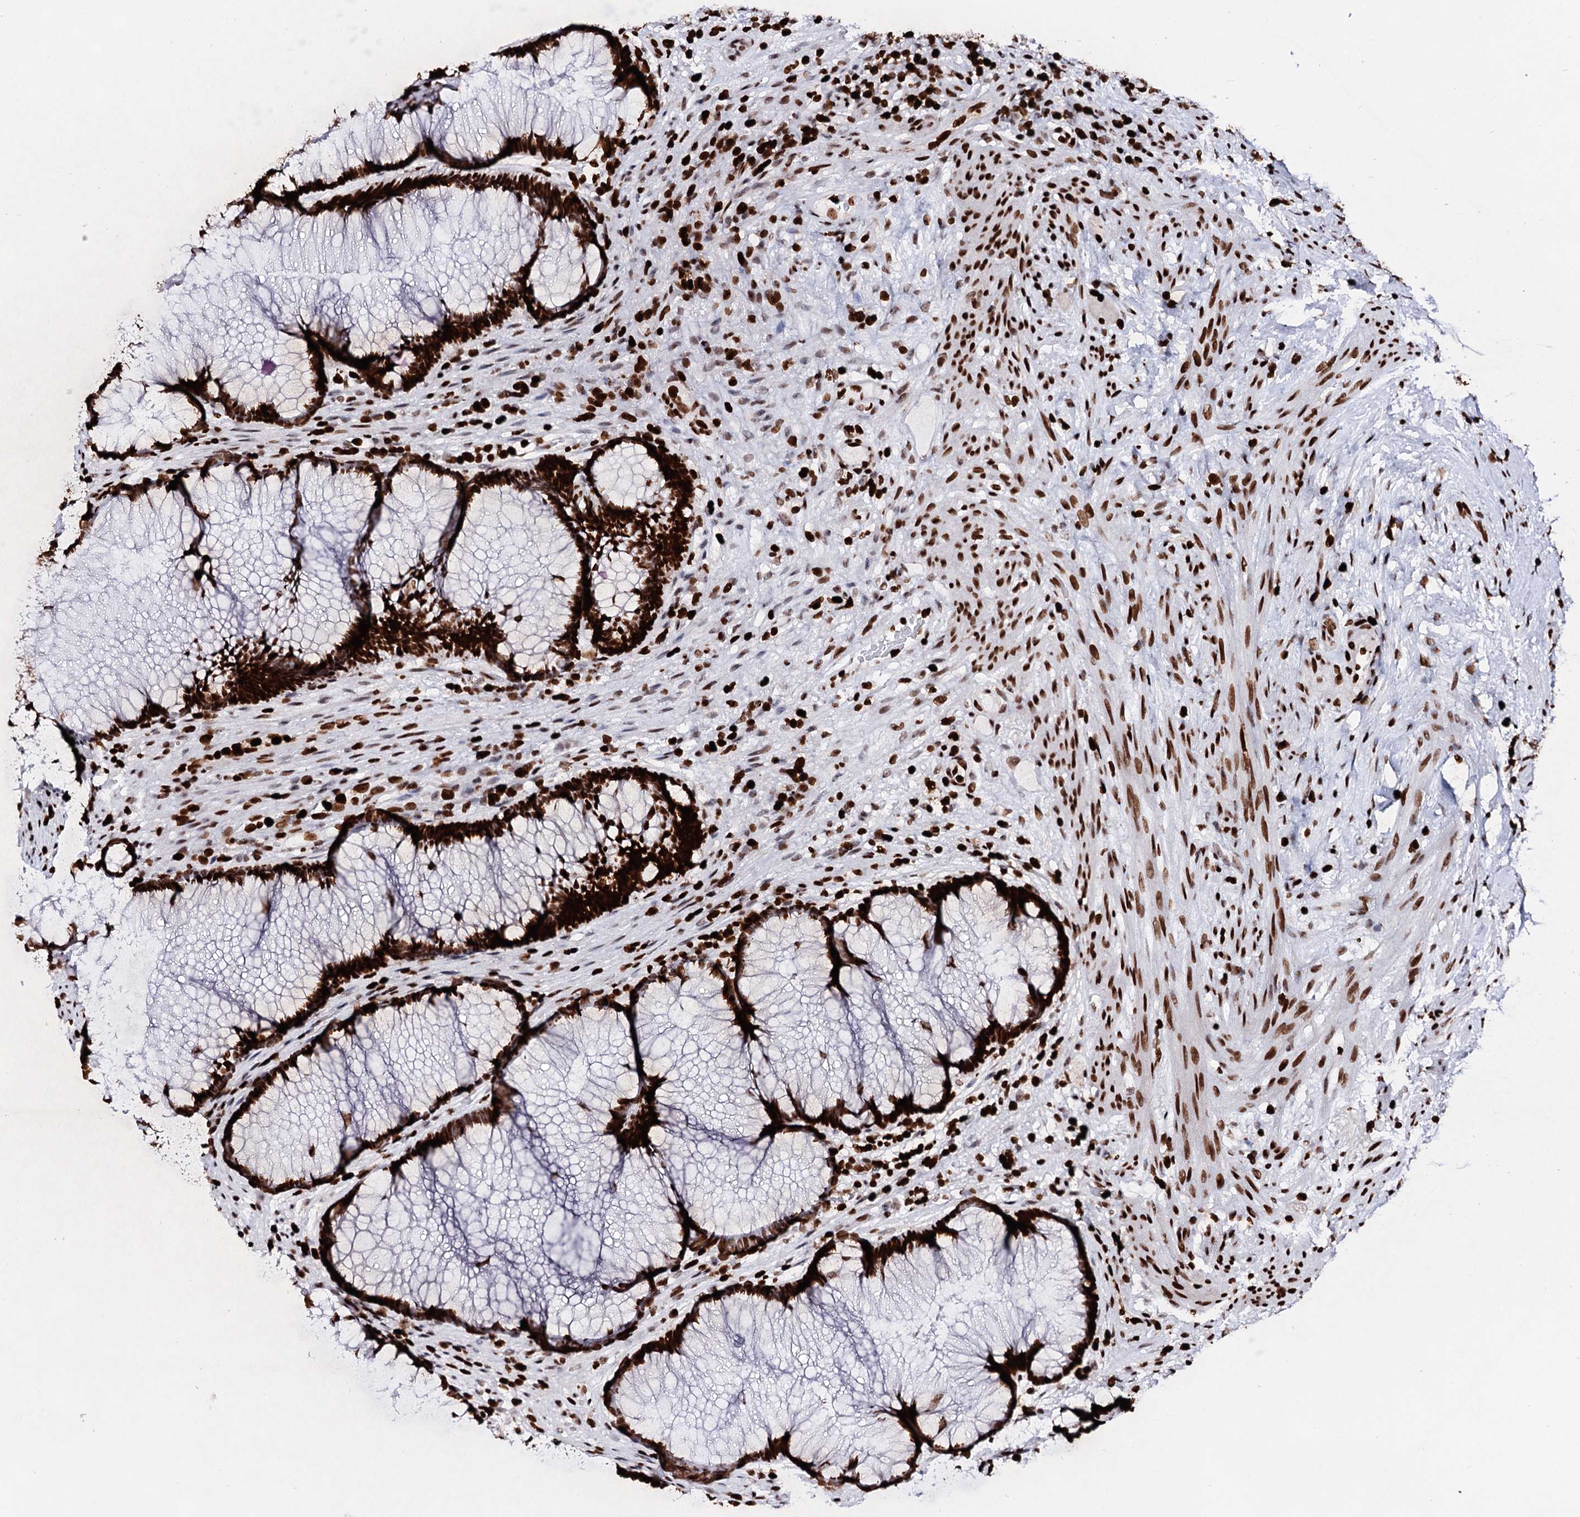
{"staining": {"intensity": "strong", "quantity": ">75%", "location": "nuclear"}, "tissue": "rectum", "cell_type": "Glandular cells", "image_type": "normal", "snomed": [{"axis": "morphology", "description": "Normal tissue, NOS"}, {"axis": "topography", "description": "Rectum"}], "caption": "Immunohistochemistry (IHC) micrograph of unremarkable rectum: human rectum stained using immunohistochemistry (IHC) exhibits high levels of strong protein expression localized specifically in the nuclear of glandular cells, appearing as a nuclear brown color.", "gene": "HMGB2", "patient": {"sex": "male", "age": 51}}